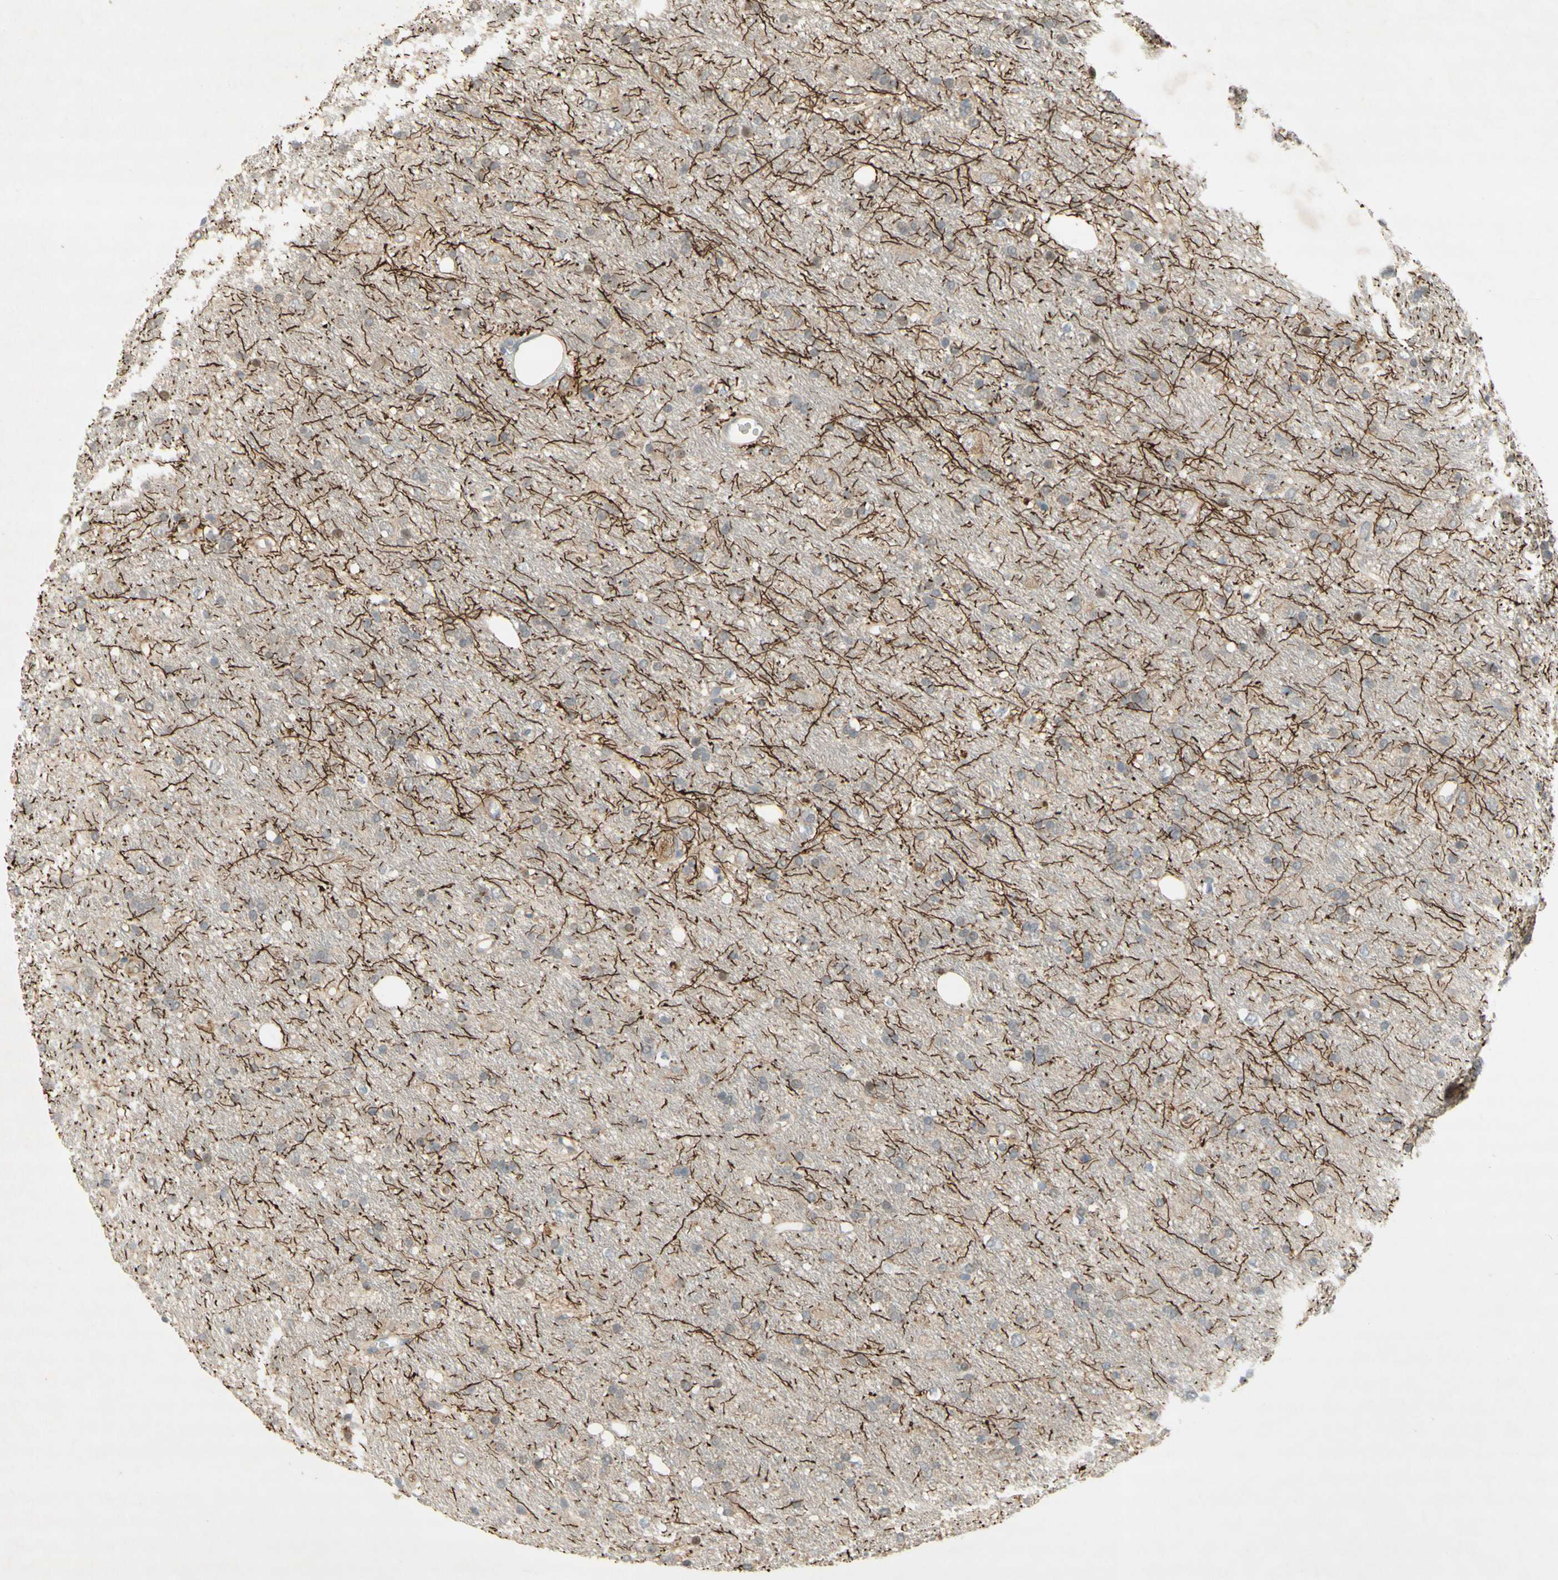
{"staining": {"intensity": "weak", "quantity": "<25%", "location": "cytoplasmic/membranous"}, "tissue": "glioma", "cell_type": "Tumor cells", "image_type": "cancer", "snomed": [{"axis": "morphology", "description": "Glioma, malignant, Low grade"}, {"axis": "topography", "description": "Brain"}], "caption": "This is an IHC photomicrograph of human glioma. There is no staining in tumor cells.", "gene": "NRG4", "patient": {"sex": "male", "age": 77}}